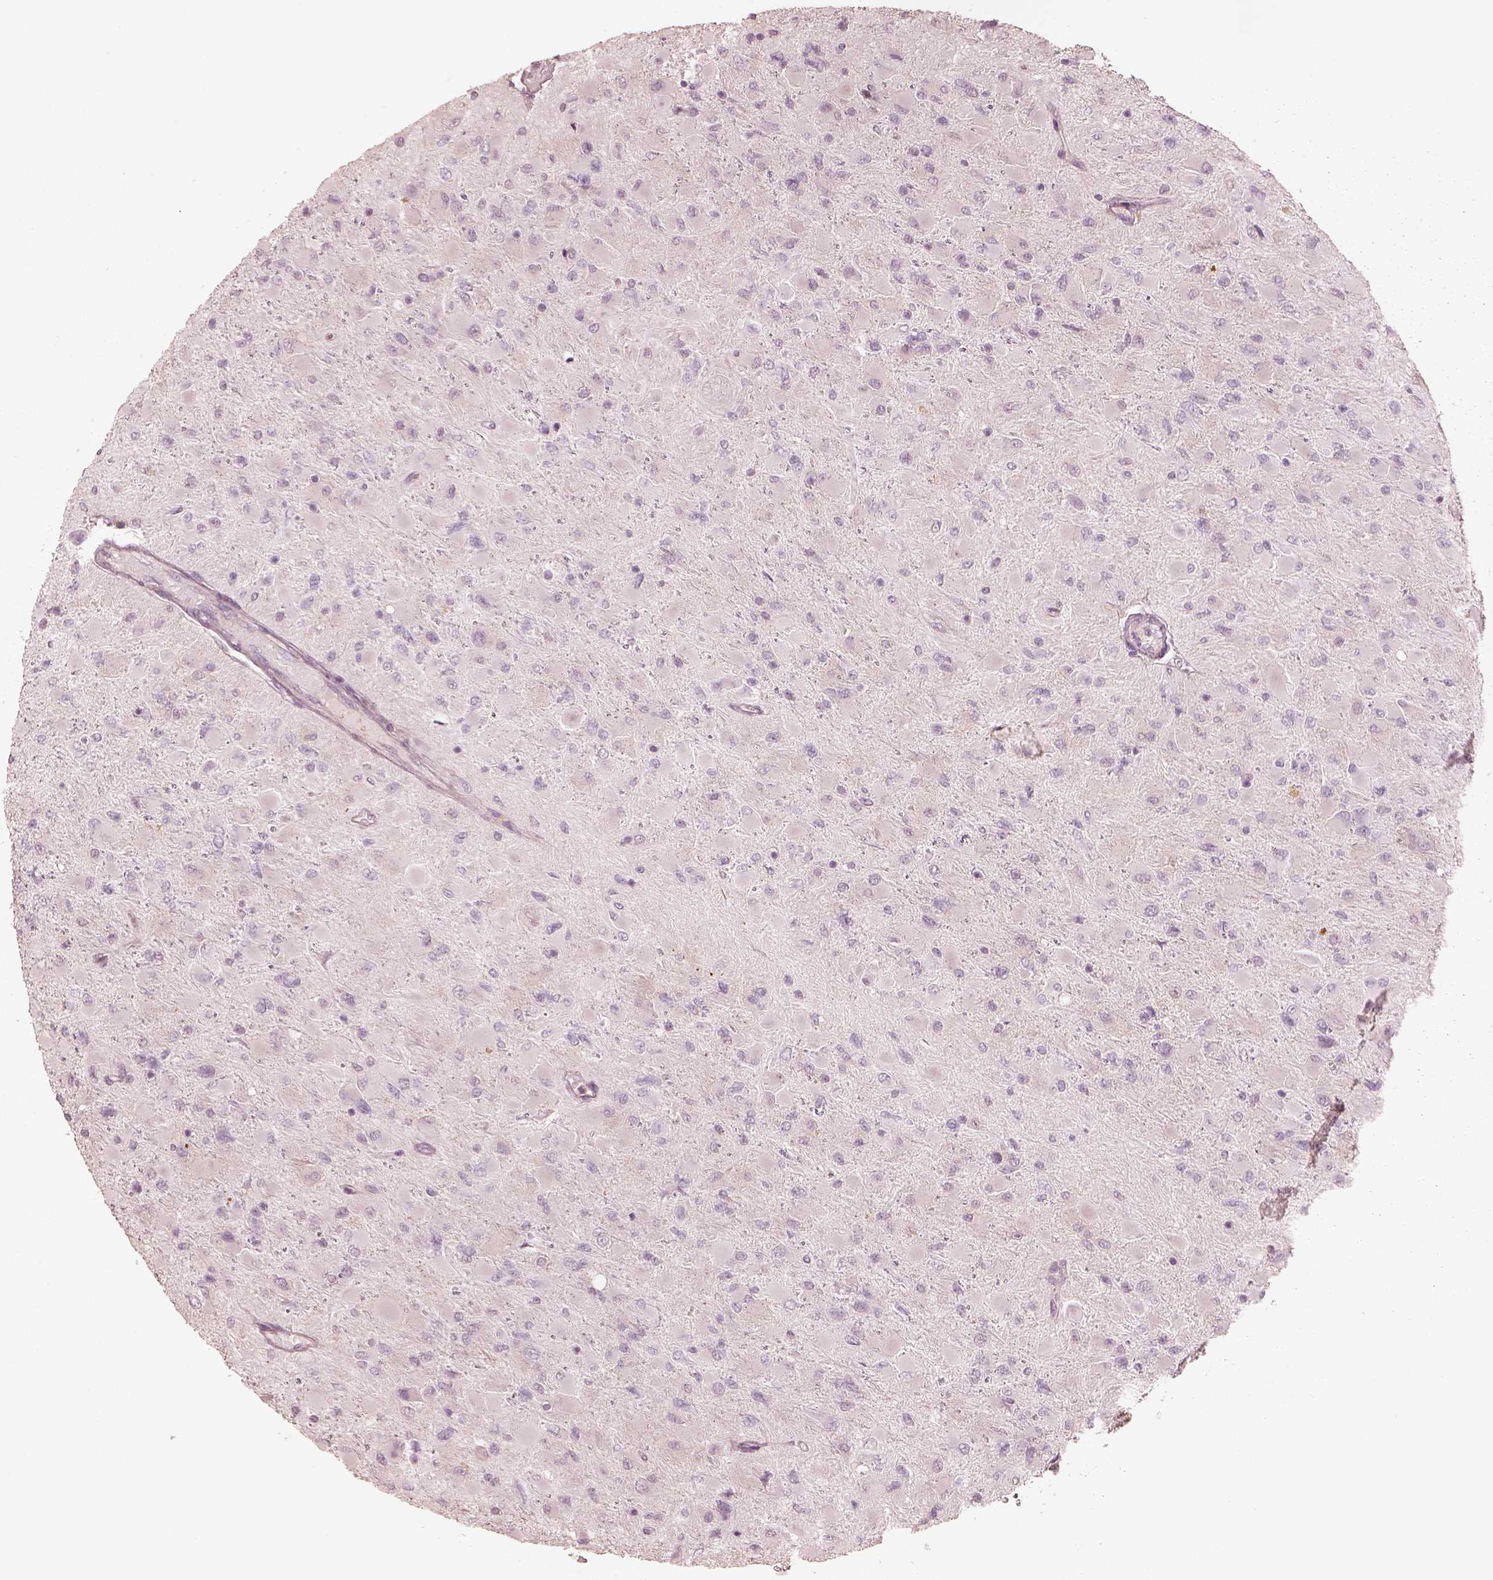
{"staining": {"intensity": "negative", "quantity": "none", "location": "none"}, "tissue": "glioma", "cell_type": "Tumor cells", "image_type": "cancer", "snomed": [{"axis": "morphology", "description": "Glioma, malignant, High grade"}, {"axis": "topography", "description": "Cerebral cortex"}], "caption": "This micrograph is of glioma stained with immunohistochemistry (IHC) to label a protein in brown with the nuclei are counter-stained blue. There is no expression in tumor cells.", "gene": "RAB3C", "patient": {"sex": "female", "age": 36}}